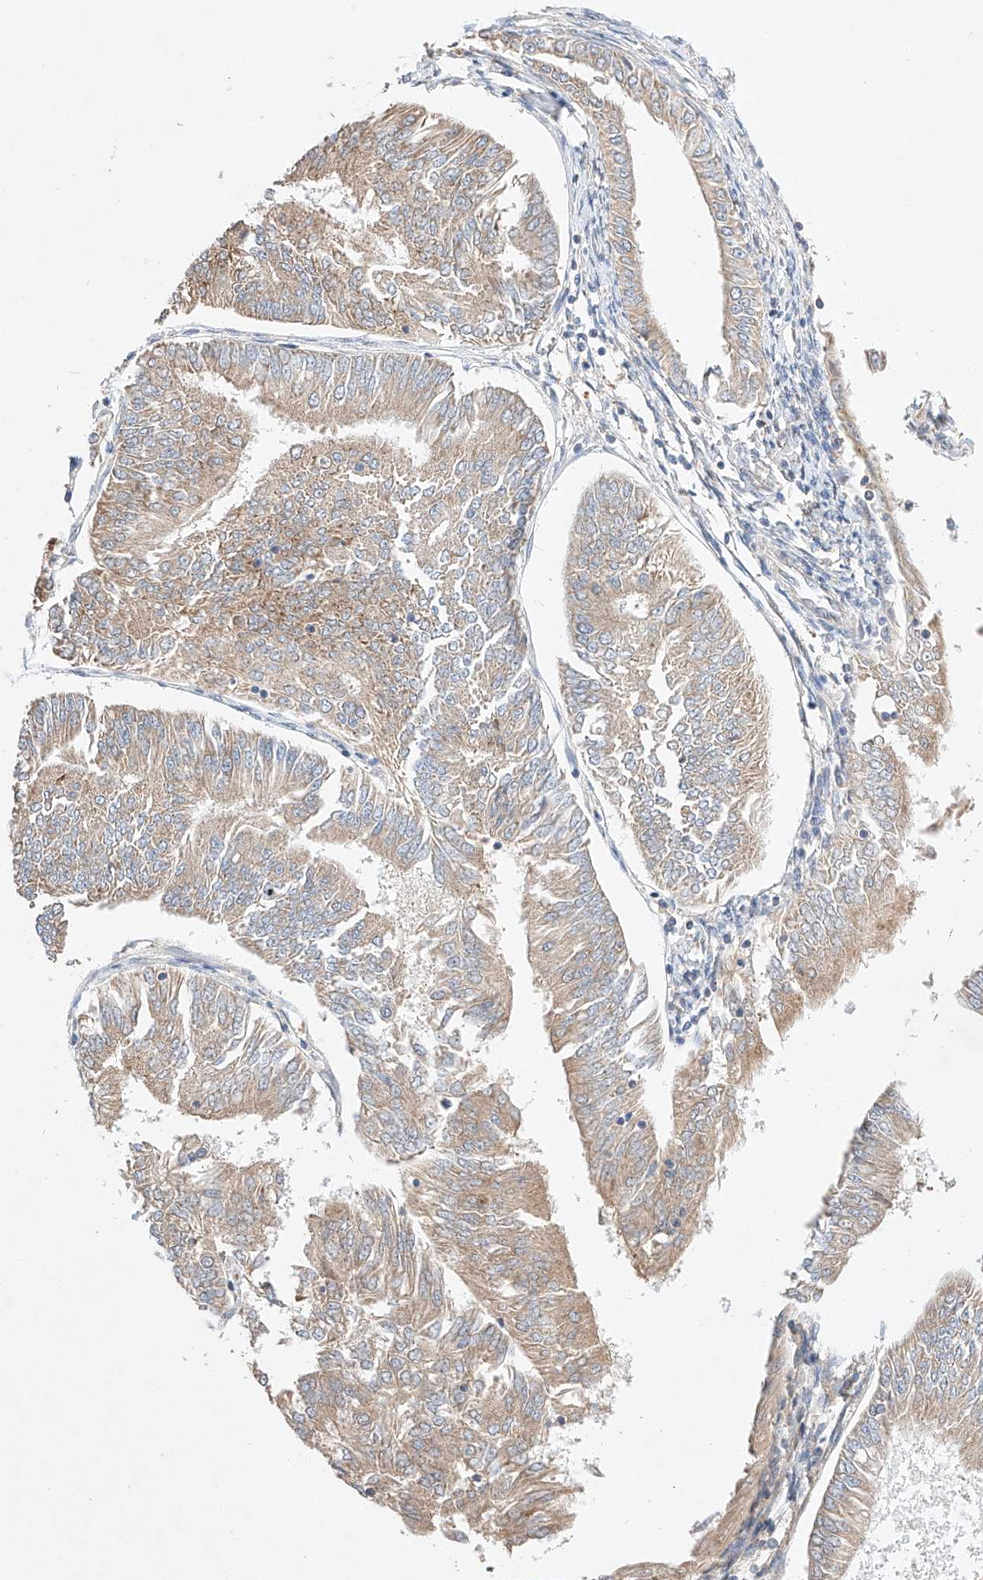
{"staining": {"intensity": "moderate", "quantity": ">75%", "location": "cytoplasmic/membranous"}, "tissue": "endometrial cancer", "cell_type": "Tumor cells", "image_type": "cancer", "snomed": [{"axis": "morphology", "description": "Adenocarcinoma, NOS"}, {"axis": "topography", "description": "Endometrium"}], "caption": "This image exhibits immunohistochemistry (IHC) staining of human adenocarcinoma (endometrial), with medium moderate cytoplasmic/membranous positivity in about >75% of tumor cells.", "gene": "C6orf118", "patient": {"sex": "female", "age": 58}}